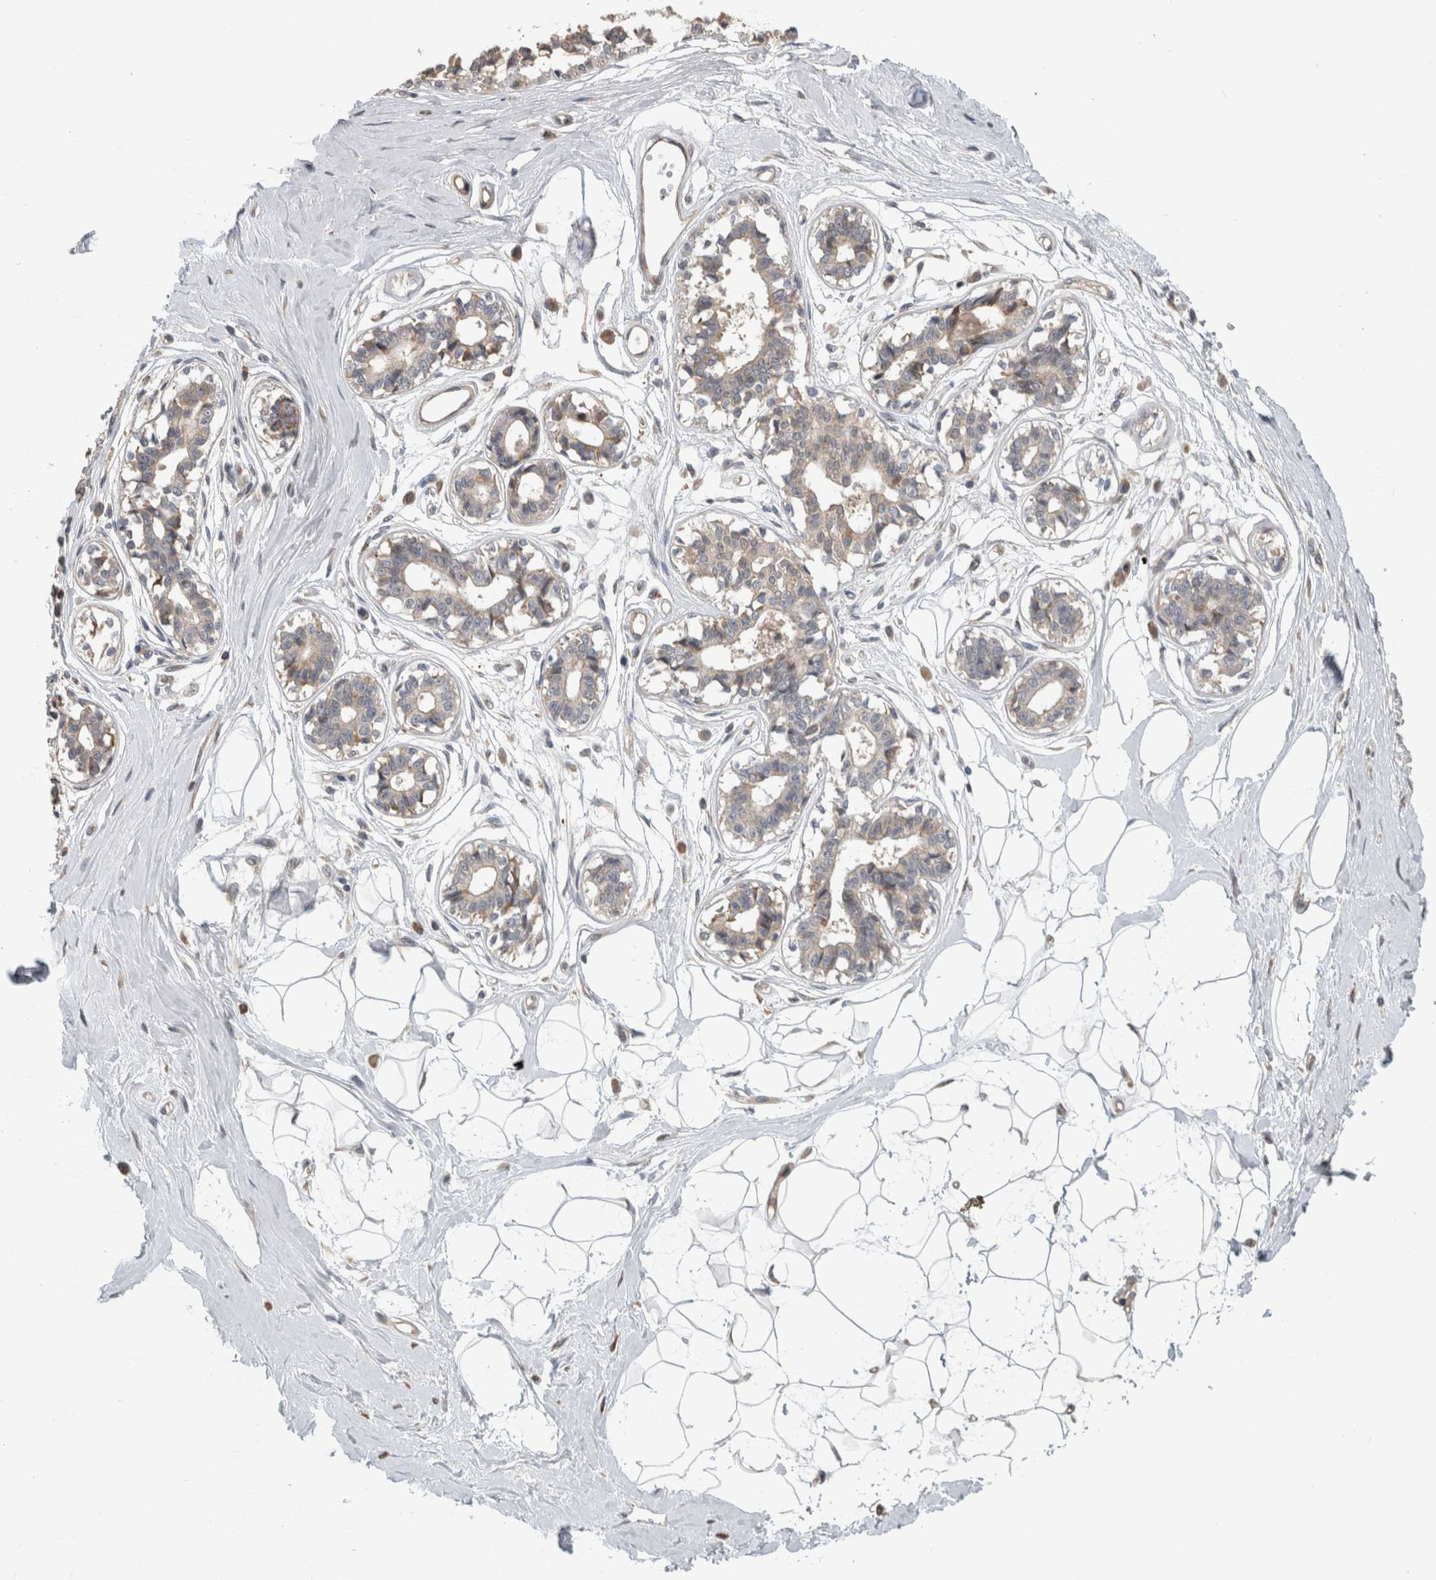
{"staining": {"intensity": "negative", "quantity": "none", "location": "none"}, "tissue": "breast", "cell_type": "Adipocytes", "image_type": "normal", "snomed": [{"axis": "morphology", "description": "Normal tissue, NOS"}, {"axis": "topography", "description": "Breast"}], "caption": "Immunohistochemistry (IHC) histopathology image of normal breast: human breast stained with DAB (3,3'-diaminobenzidine) demonstrates no significant protein positivity in adipocytes.", "gene": "PARP6", "patient": {"sex": "female", "age": 45}}